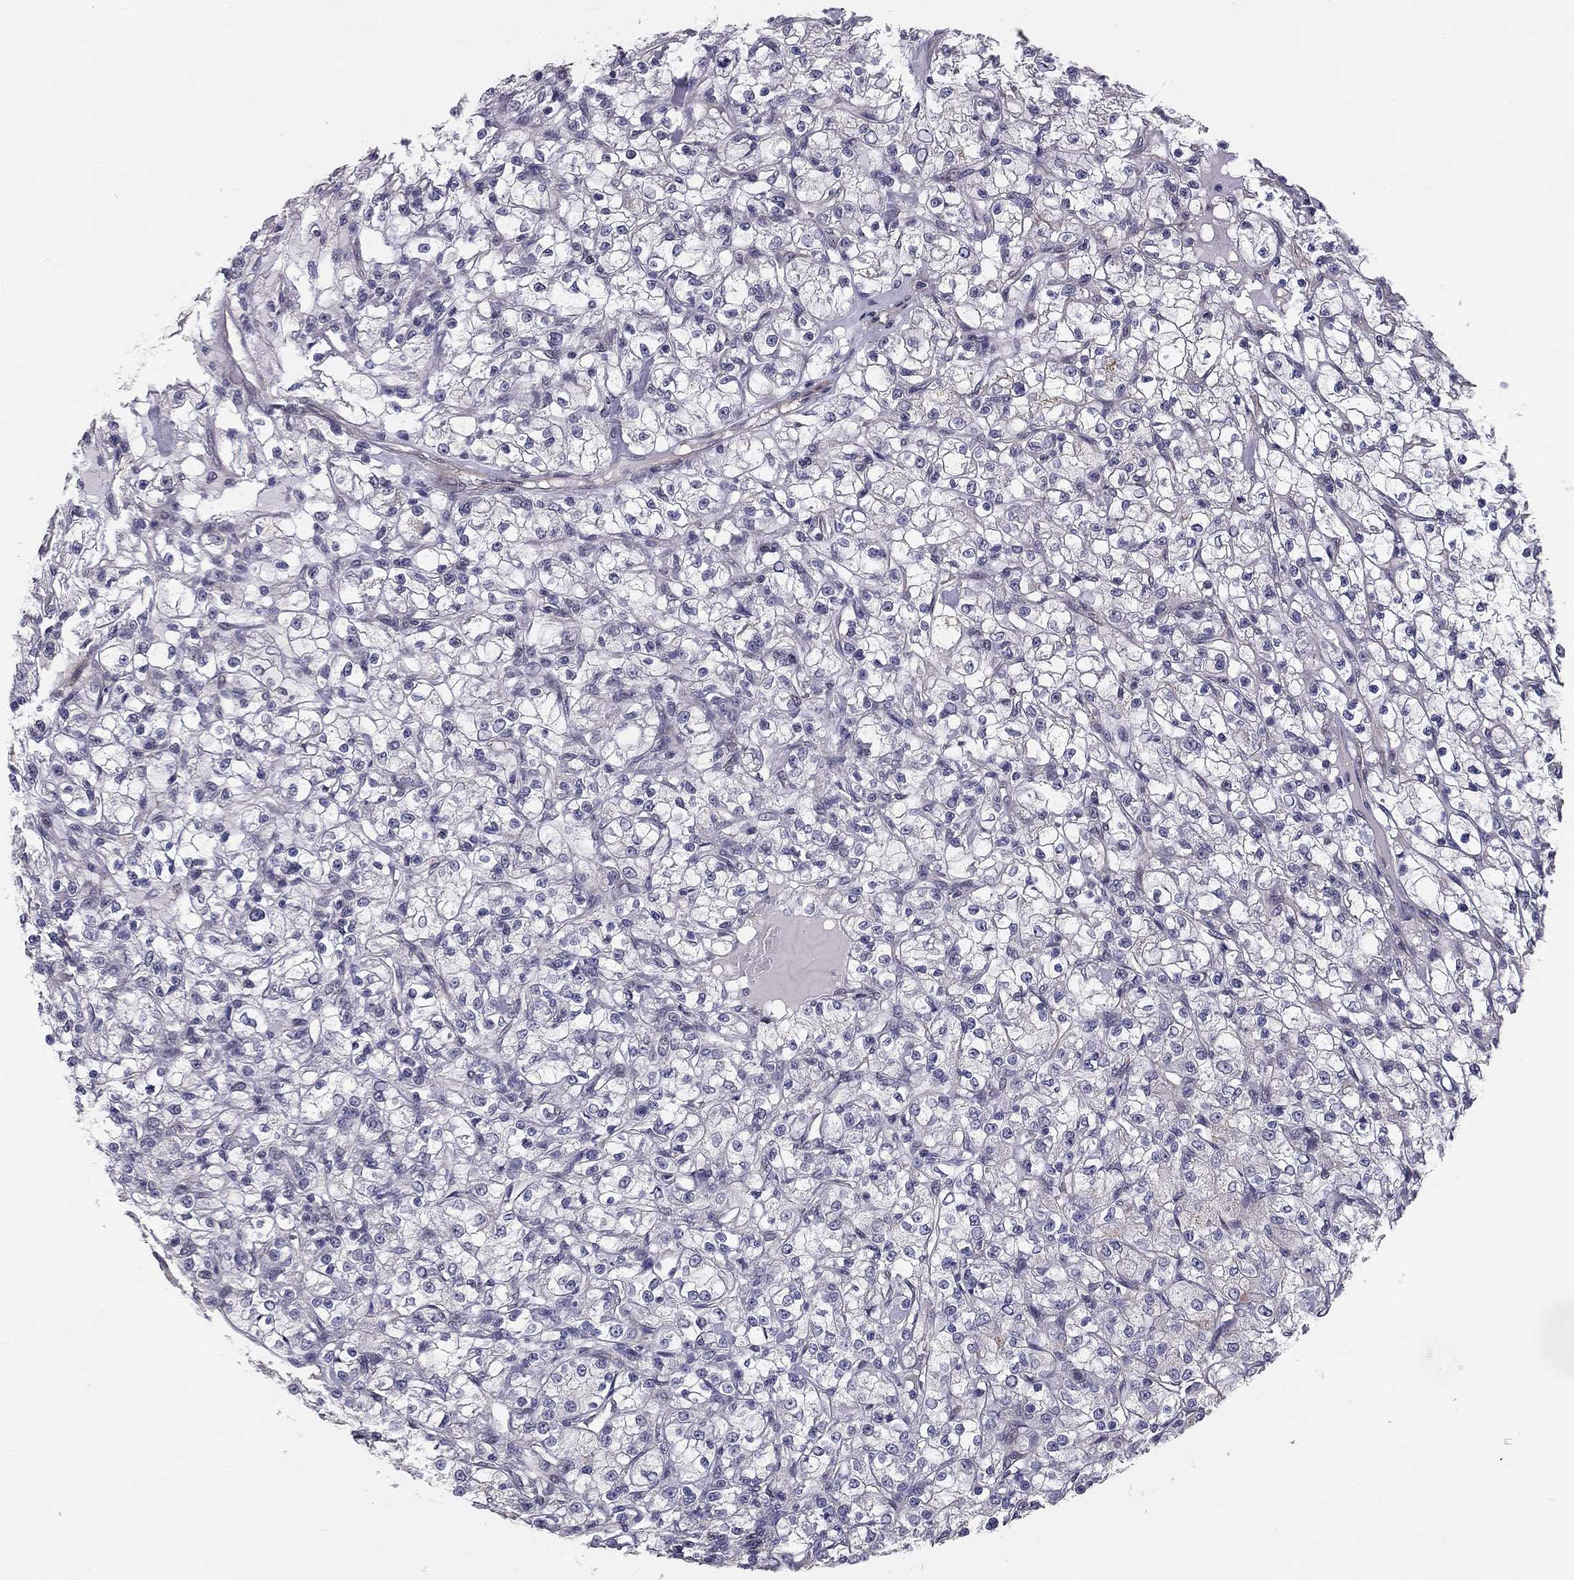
{"staining": {"intensity": "negative", "quantity": "none", "location": "none"}, "tissue": "renal cancer", "cell_type": "Tumor cells", "image_type": "cancer", "snomed": [{"axis": "morphology", "description": "Adenocarcinoma, NOS"}, {"axis": "topography", "description": "Kidney"}], "caption": "An immunohistochemistry (IHC) image of adenocarcinoma (renal) is shown. There is no staining in tumor cells of adenocarcinoma (renal).", "gene": "GJB4", "patient": {"sex": "female", "age": 59}}